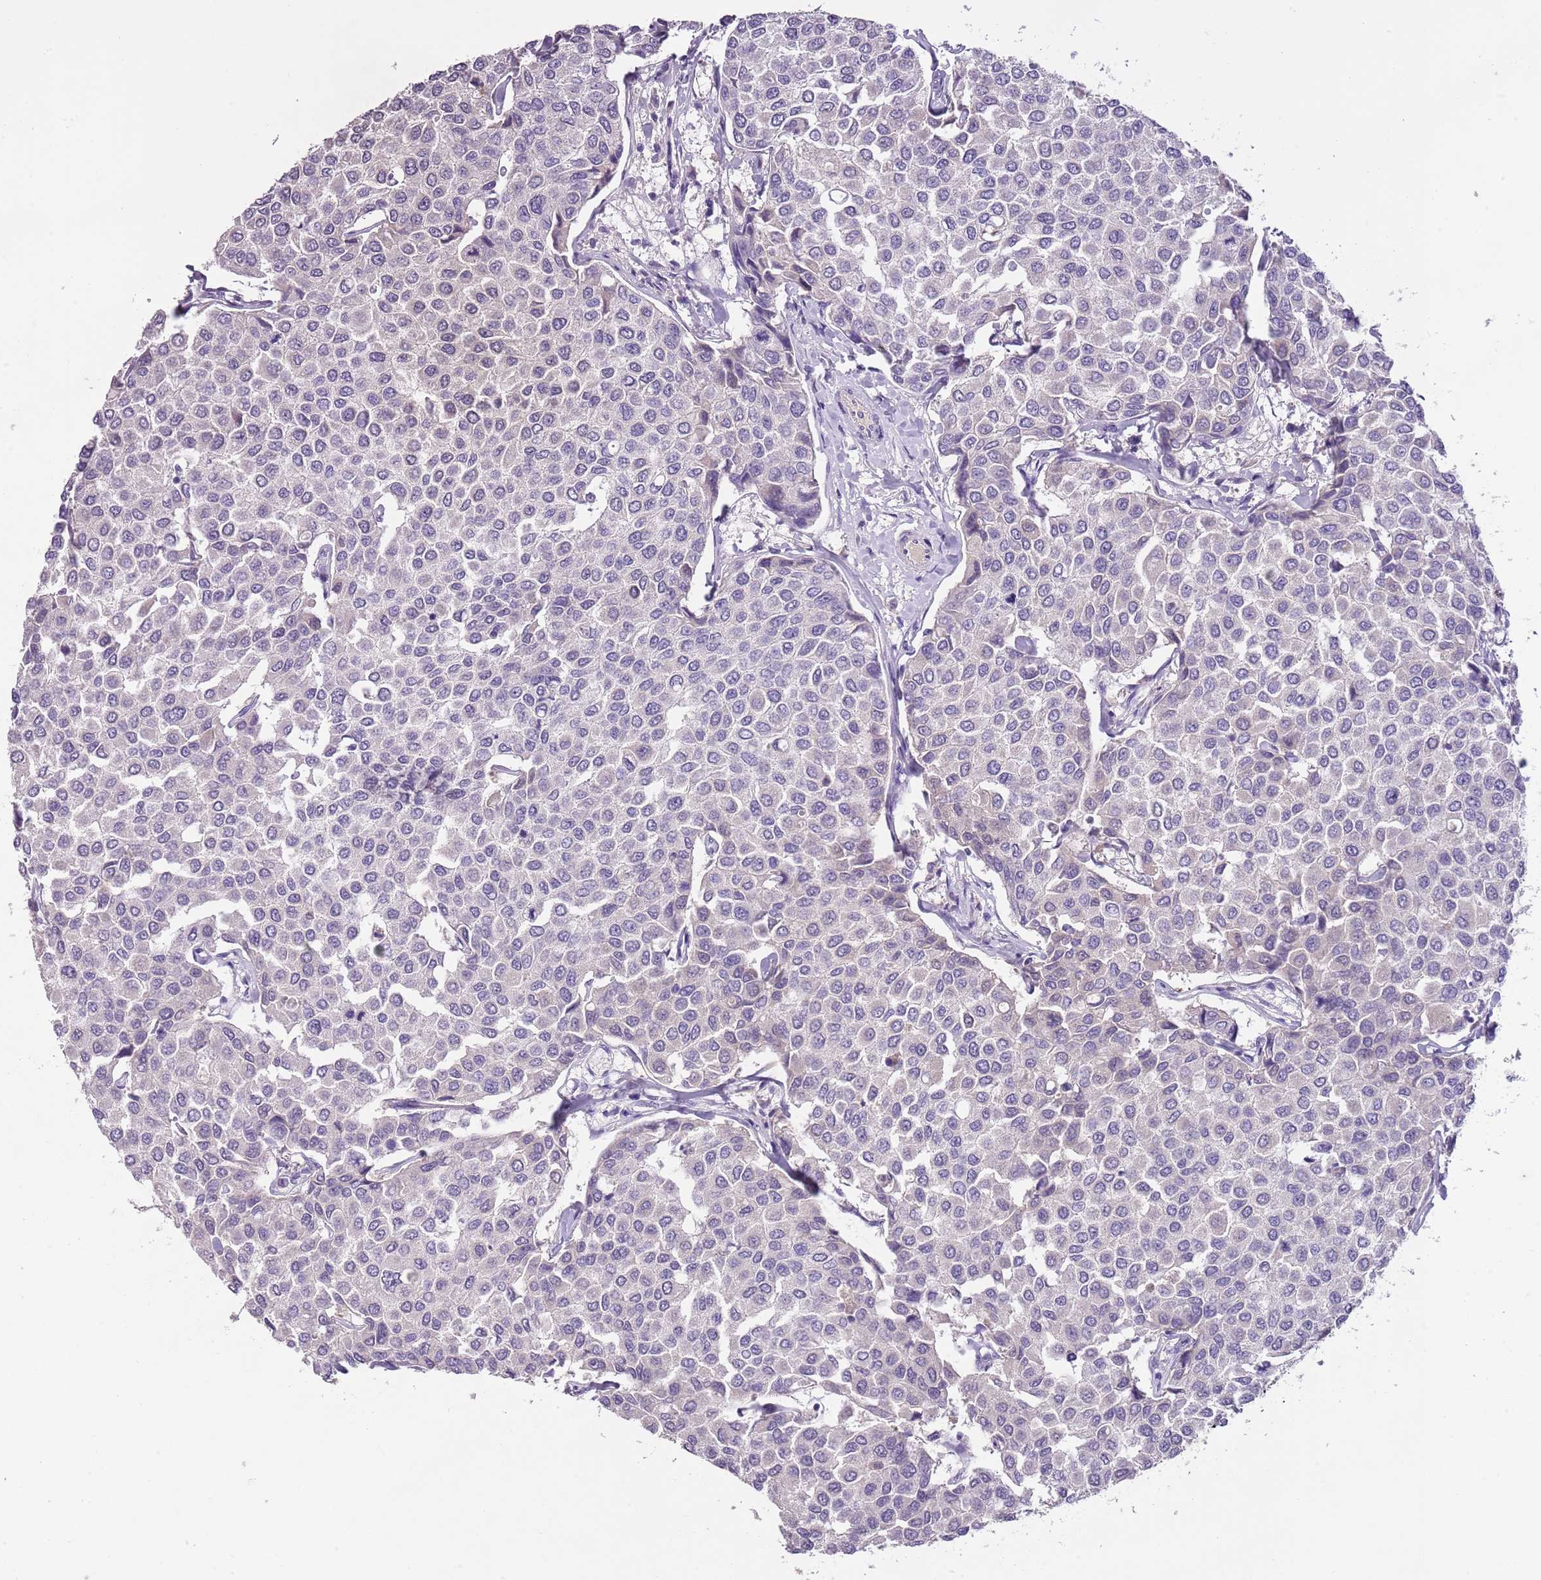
{"staining": {"intensity": "negative", "quantity": "none", "location": "none"}, "tissue": "breast cancer", "cell_type": "Tumor cells", "image_type": "cancer", "snomed": [{"axis": "morphology", "description": "Duct carcinoma"}, {"axis": "topography", "description": "Breast"}], "caption": "Immunohistochemistry (IHC) histopathology image of neoplastic tissue: human breast infiltrating ductal carcinoma stained with DAB exhibits no significant protein staining in tumor cells.", "gene": "SLC35E3", "patient": {"sex": "female", "age": 55}}